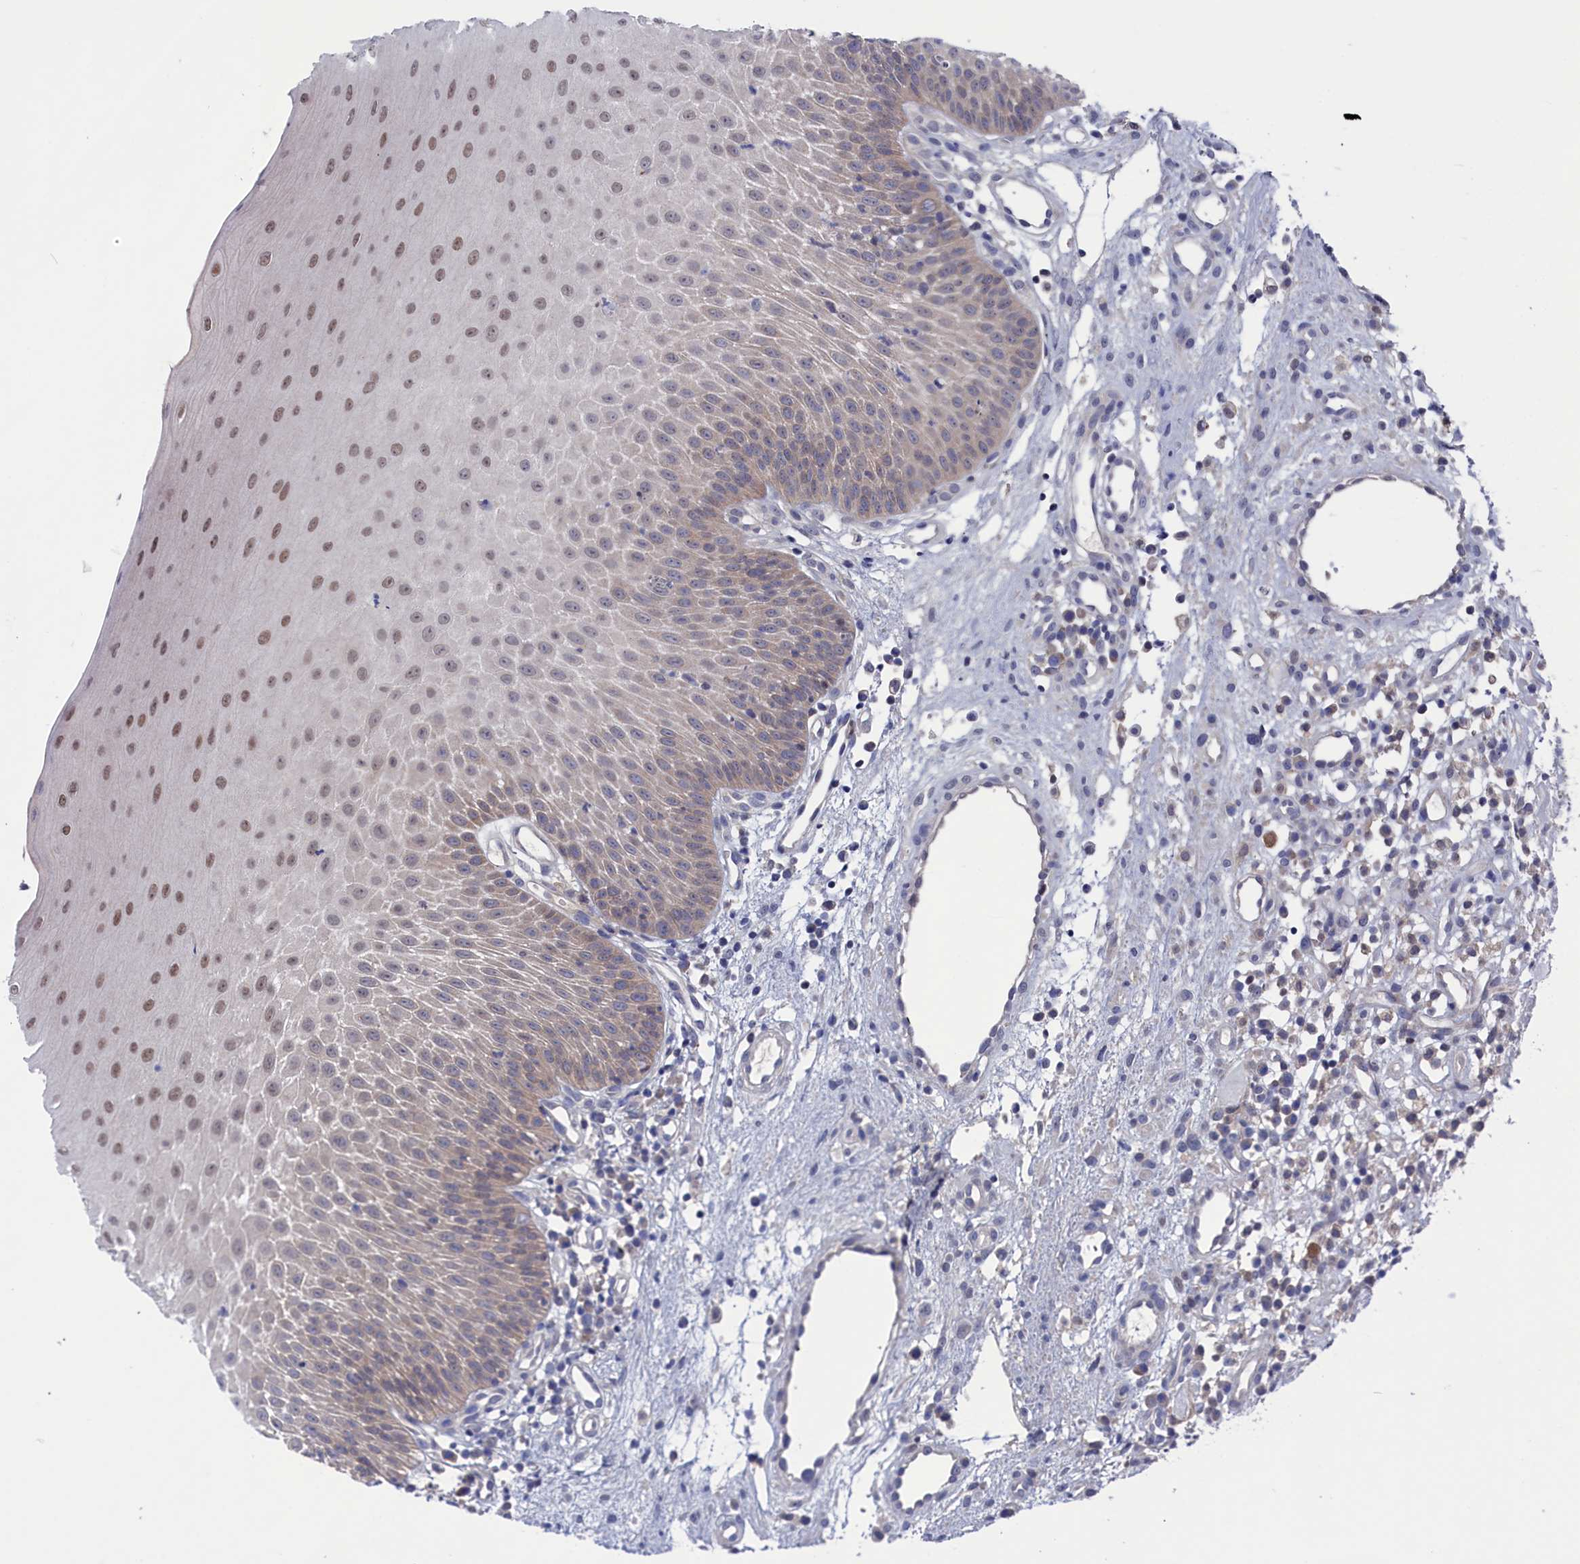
{"staining": {"intensity": "moderate", "quantity": "25%-75%", "location": "cytoplasmic/membranous,nuclear"}, "tissue": "oral mucosa", "cell_type": "Squamous epithelial cells", "image_type": "normal", "snomed": [{"axis": "morphology", "description": "Normal tissue, NOS"}, {"axis": "topography", "description": "Oral tissue"}], "caption": "High-power microscopy captured an immunohistochemistry (IHC) micrograph of unremarkable oral mucosa, revealing moderate cytoplasmic/membranous,nuclear staining in about 25%-75% of squamous epithelial cells.", "gene": "SPATA13", "patient": {"sex": "female", "age": 13}}